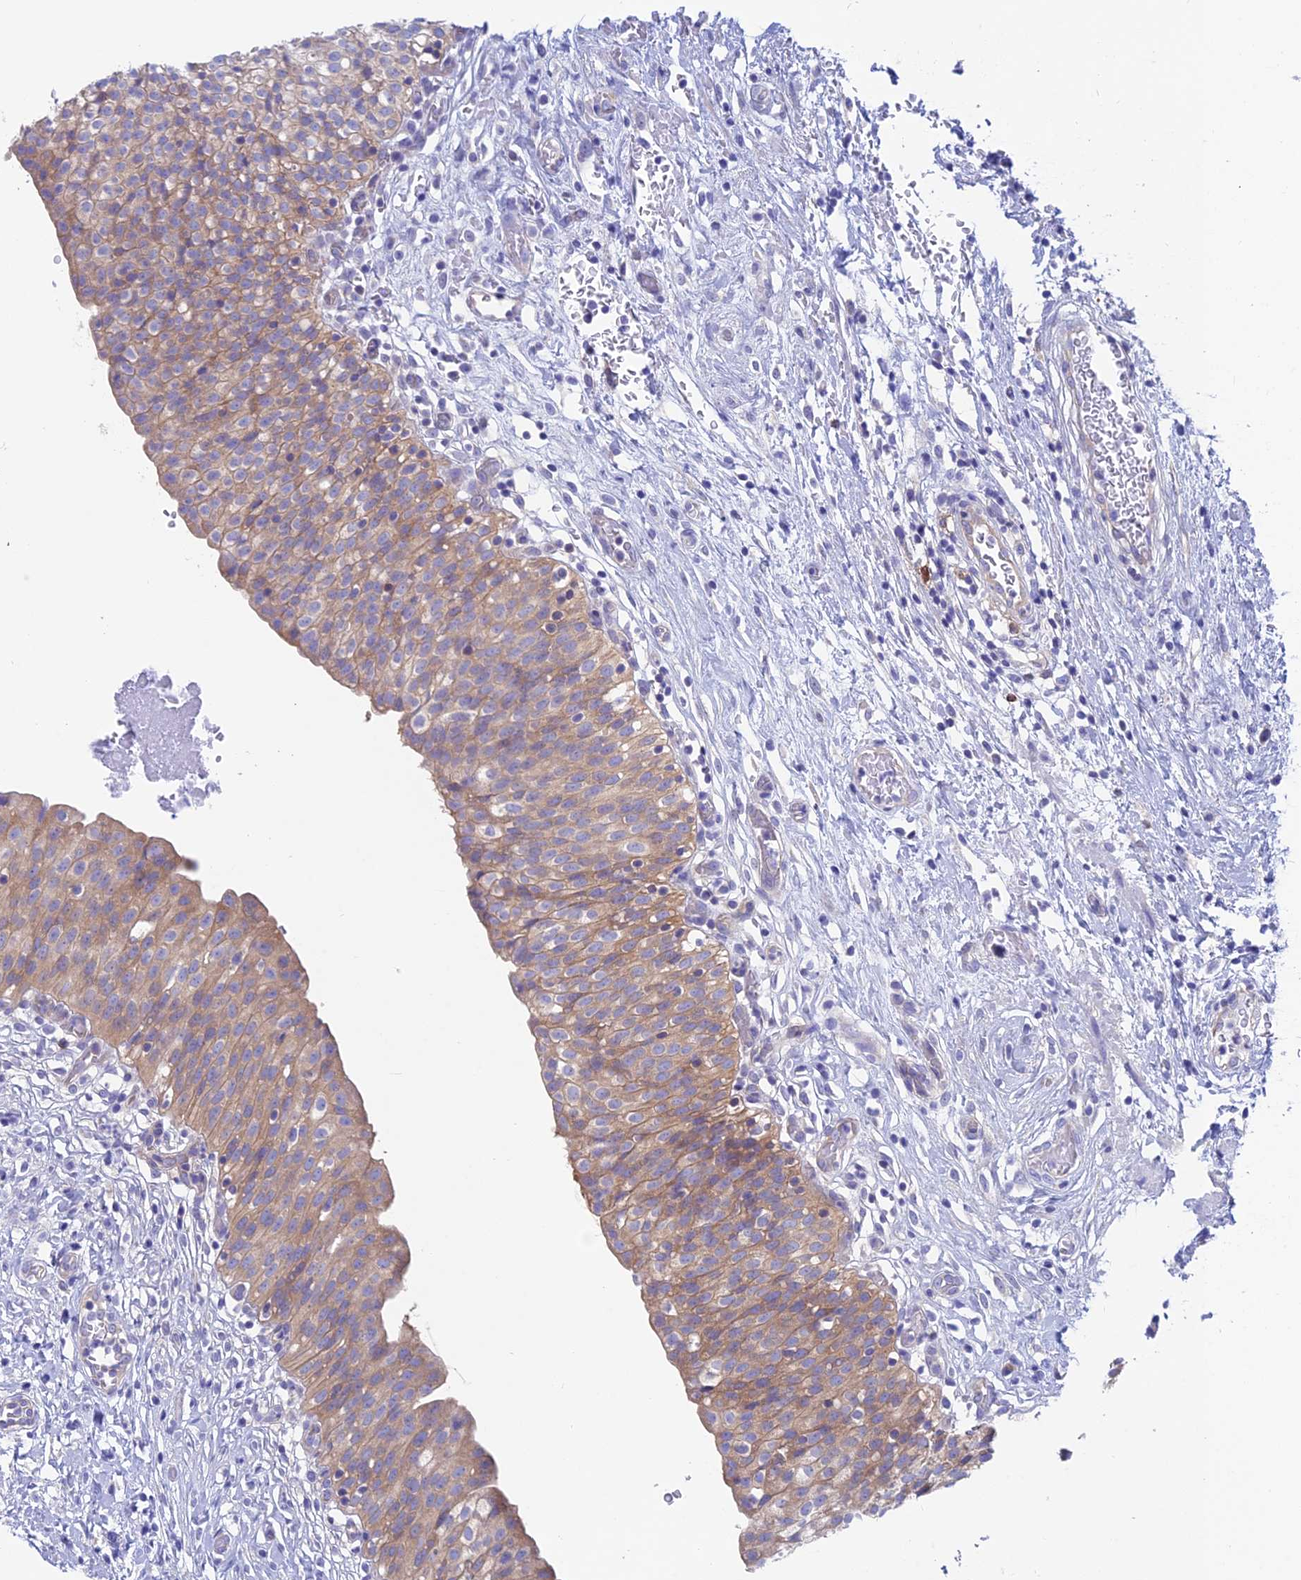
{"staining": {"intensity": "moderate", "quantity": "25%-75%", "location": "cytoplasmic/membranous"}, "tissue": "urinary bladder", "cell_type": "Urothelial cells", "image_type": "normal", "snomed": [{"axis": "morphology", "description": "Normal tissue, NOS"}, {"axis": "topography", "description": "Urinary bladder"}], "caption": "Immunohistochemistry histopathology image of normal urinary bladder: urinary bladder stained using immunohistochemistry (IHC) displays medium levels of moderate protein expression localized specifically in the cytoplasmic/membranous of urothelial cells, appearing as a cytoplasmic/membranous brown color.", "gene": "LZTFL1", "patient": {"sex": "male", "age": 55}}